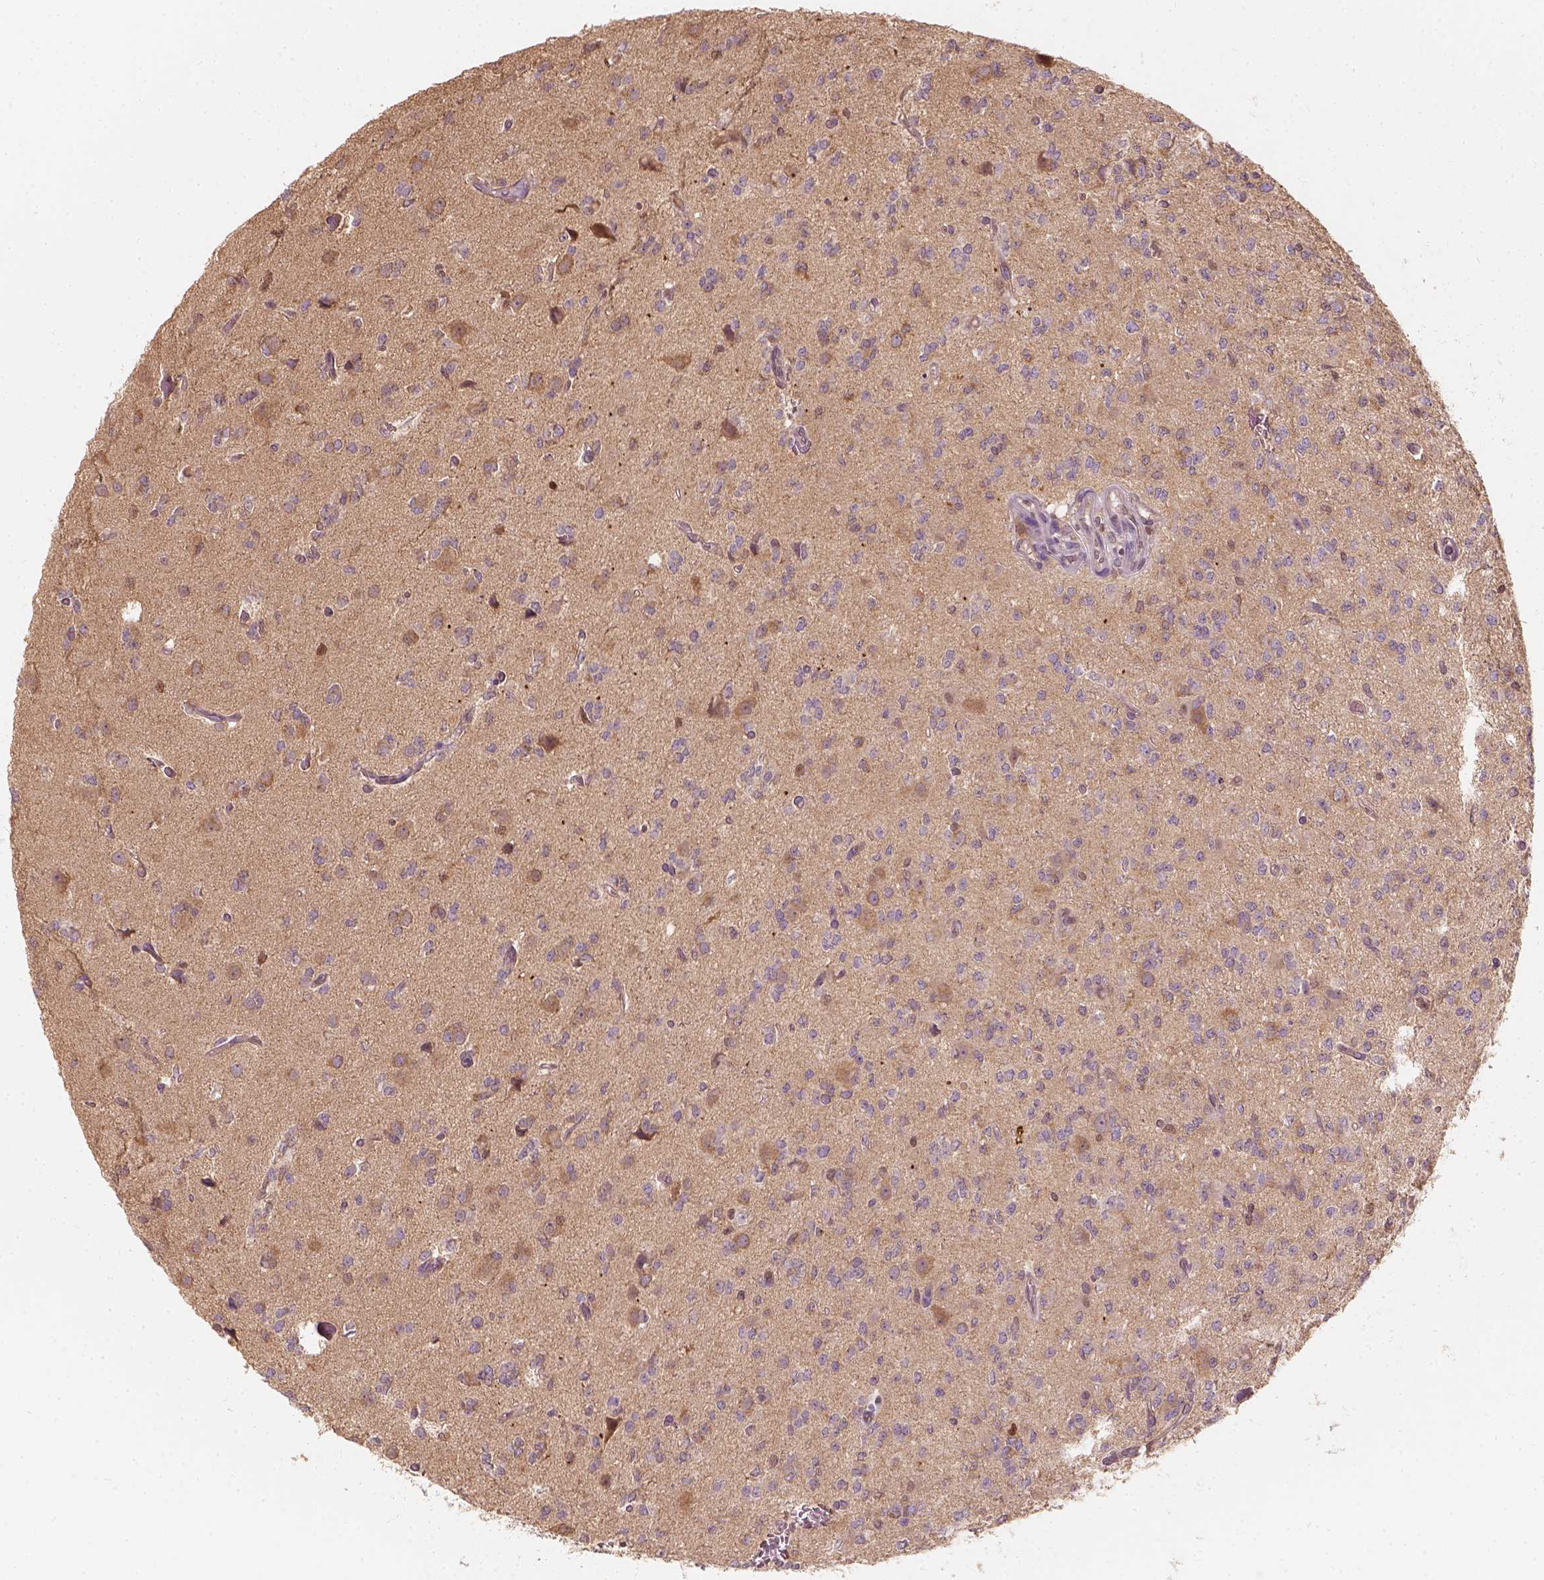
{"staining": {"intensity": "moderate", "quantity": "25%-75%", "location": "cytoplasmic/membranous"}, "tissue": "glioma", "cell_type": "Tumor cells", "image_type": "cancer", "snomed": [{"axis": "morphology", "description": "Glioma, malignant, Low grade"}, {"axis": "topography", "description": "Brain"}], "caption": "A brown stain shows moderate cytoplasmic/membranous positivity of a protein in glioma tumor cells. The staining was performed using DAB (3,3'-diaminobenzidine), with brown indicating positive protein expression. Nuclei are stained blue with hematoxylin.", "gene": "SQSTM1", "patient": {"sex": "male", "age": 27}}